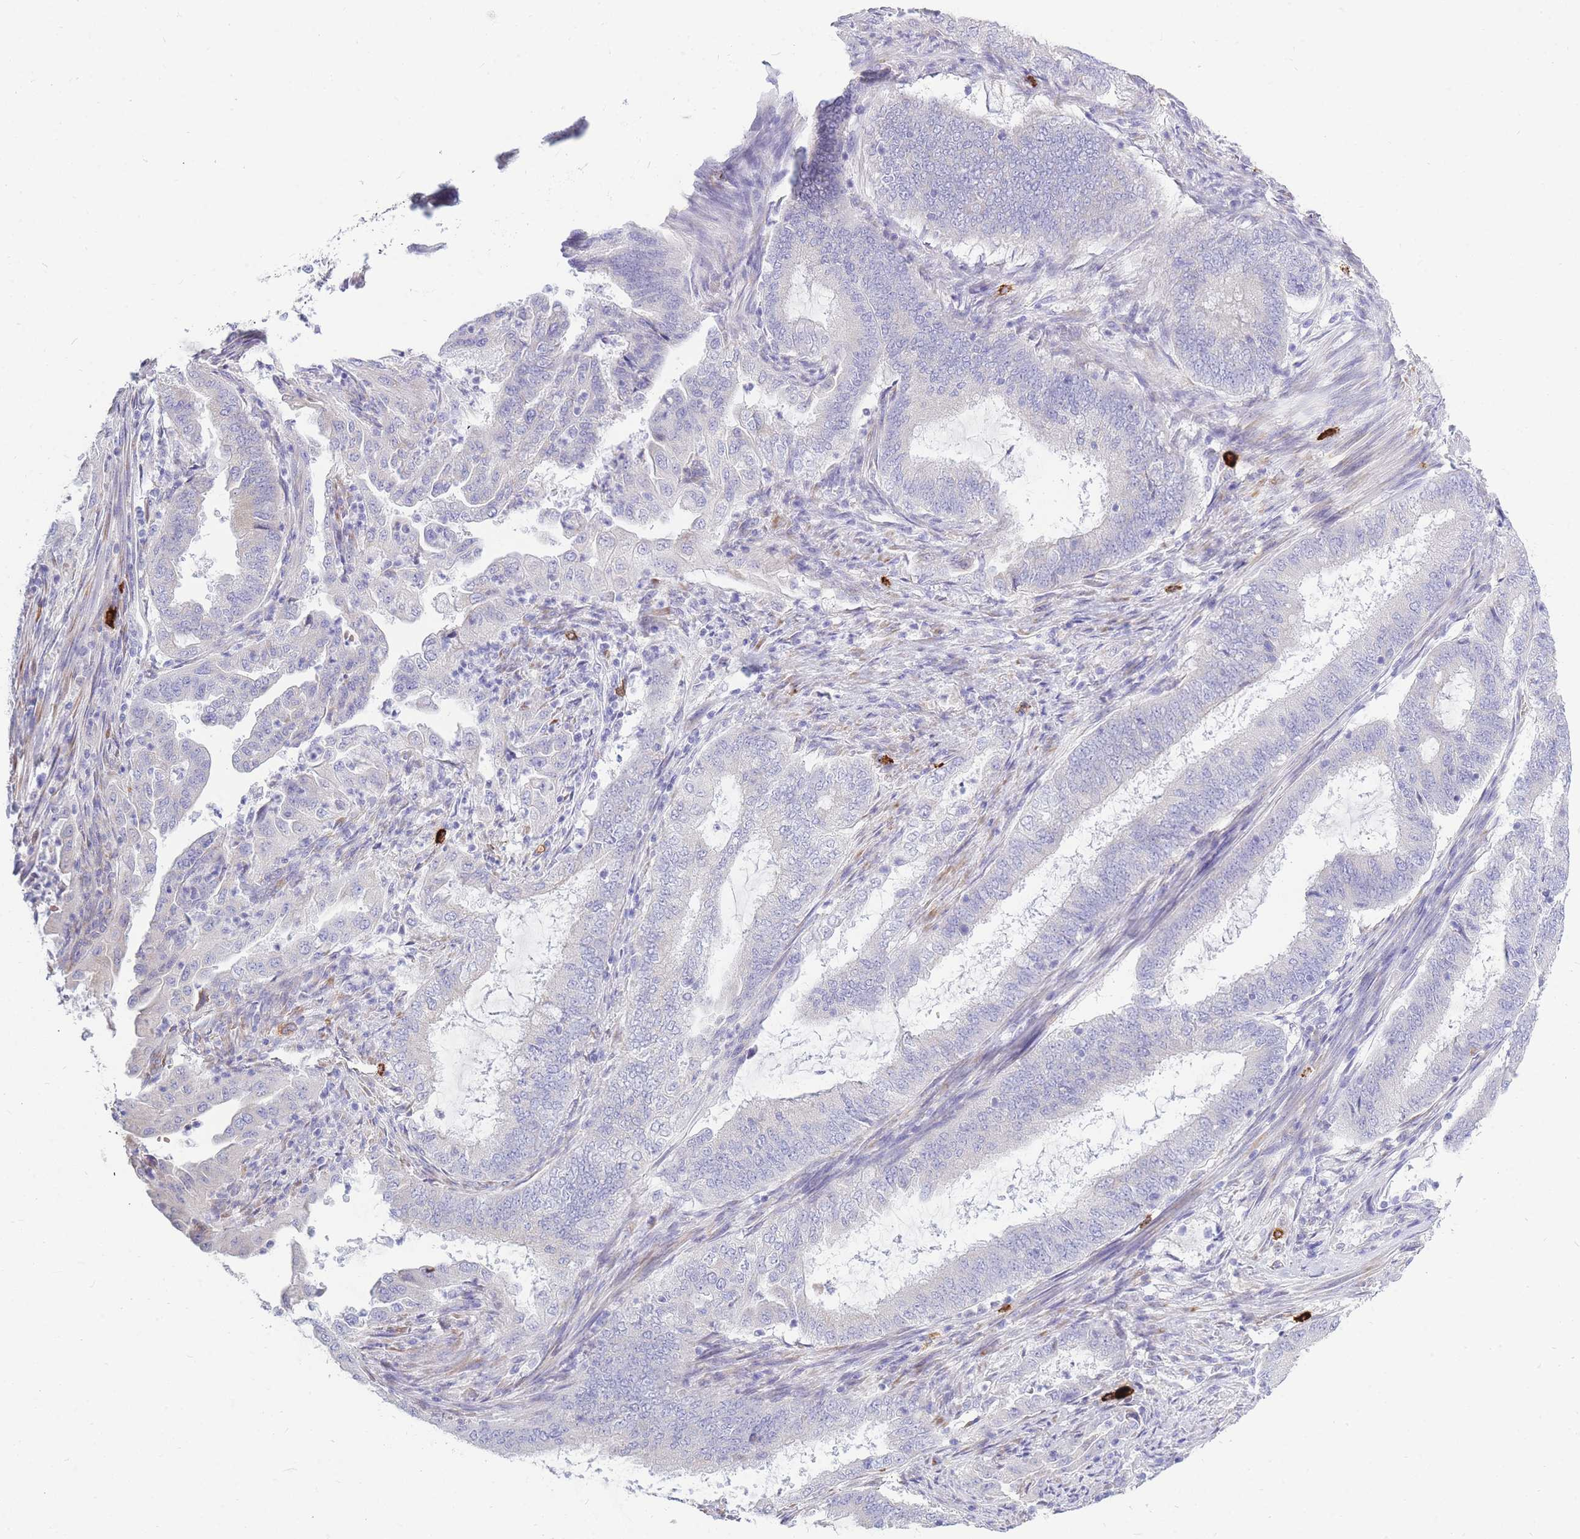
{"staining": {"intensity": "negative", "quantity": "none", "location": "none"}, "tissue": "endometrial cancer", "cell_type": "Tumor cells", "image_type": "cancer", "snomed": [{"axis": "morphology", "description": "Adenocarcinoma, NOS"}, {"axis": "topography", "description": "Endometrium"}], "caption": "Tumor cells show no significant expression in endometrial cancer. The staining is performed using DAB brown chromogen with nuclei counter-stained in using hematoxylin.", "gene": "TPSD1", "patient": {"sex": "female", "age": 51}}